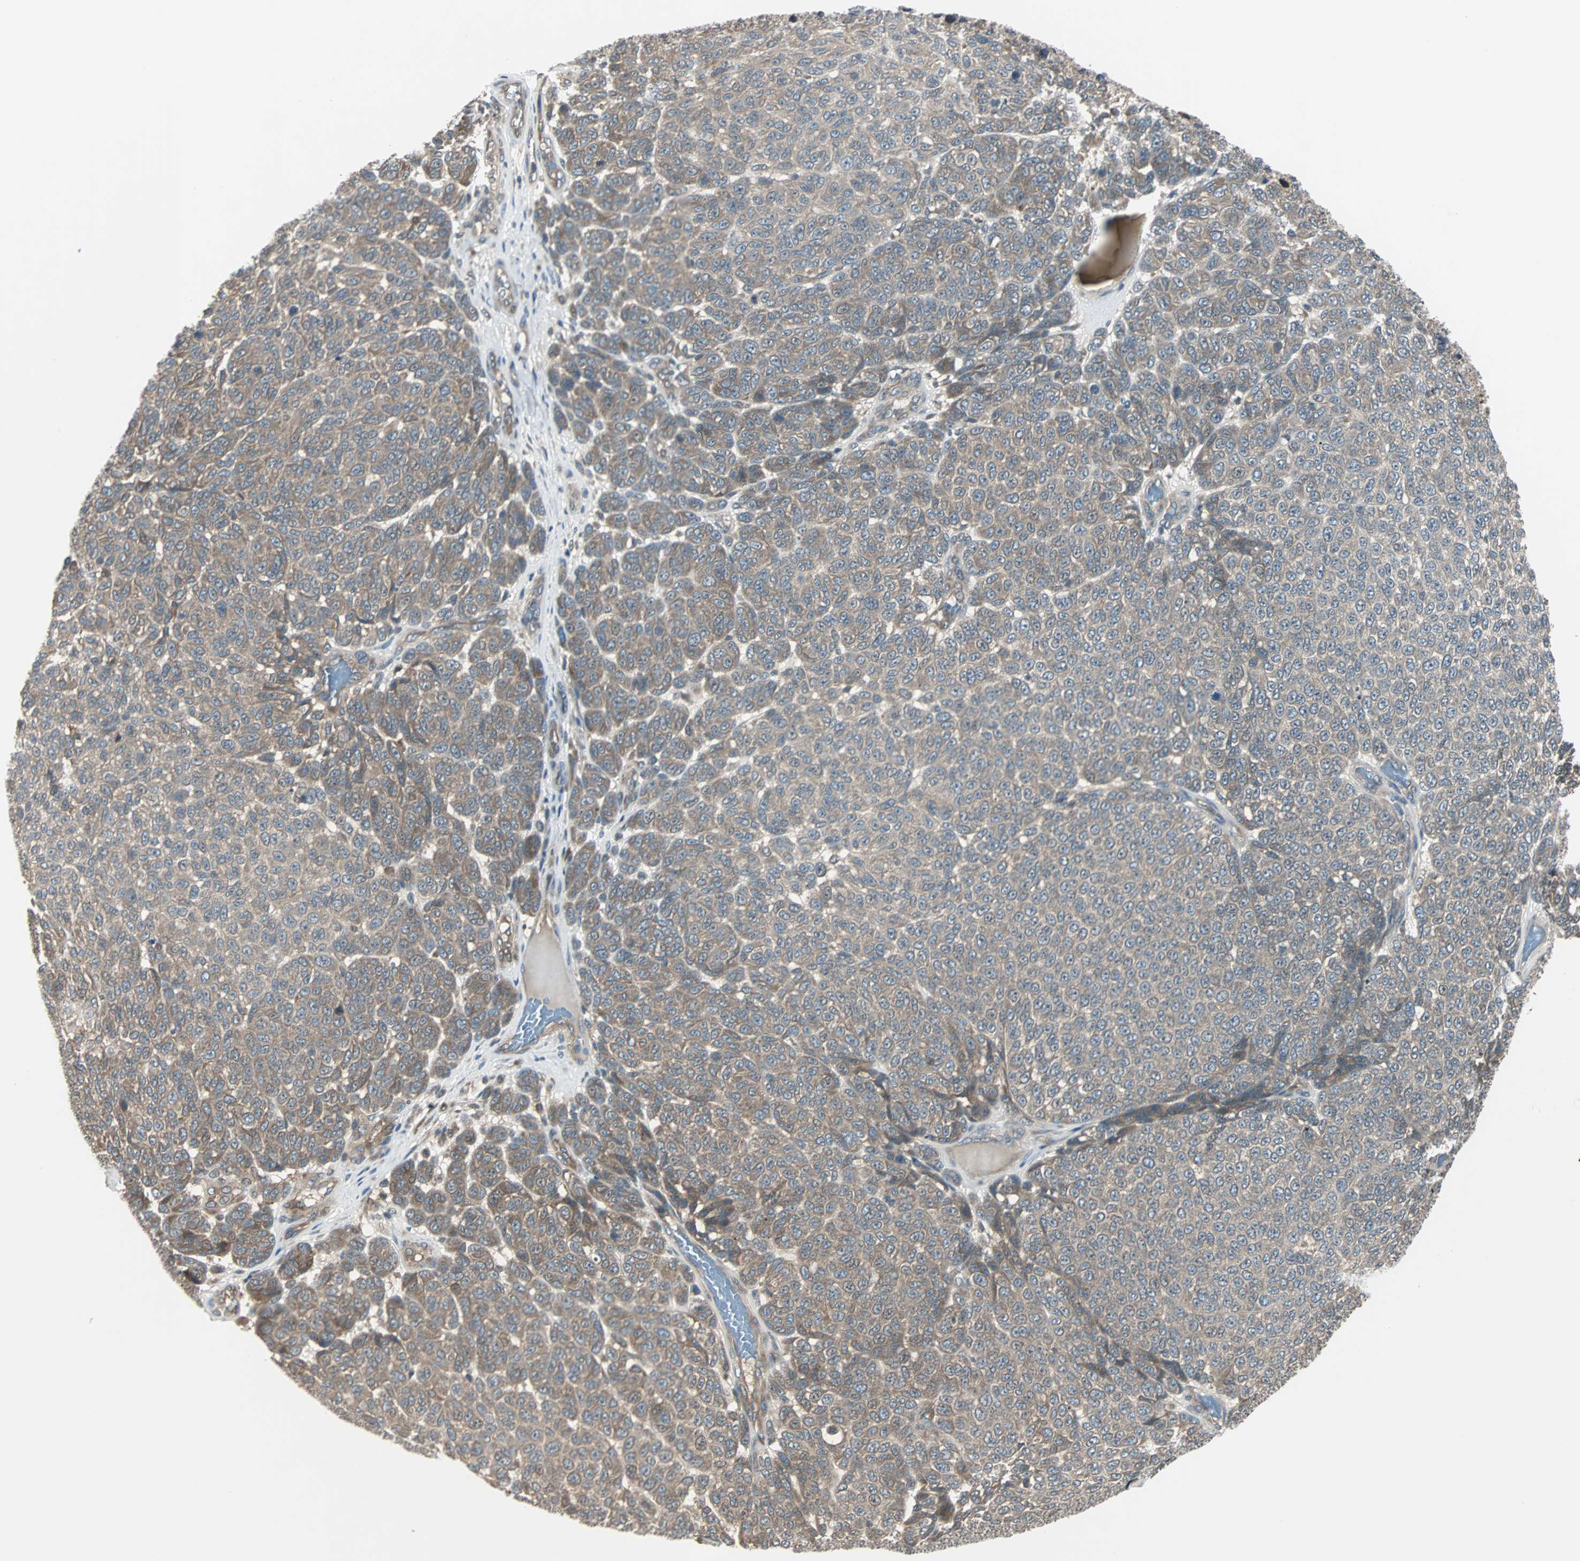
{"staining": {"intensity": "moderate", "quantity": ">75%", "location": "cytoplasmic/membranous"}, "tissue": "melanoma", "cell_type": "Tumor cells", "image_type": "cancer", "snomed": [{"axis": "morphology", "description": "Malignant melanoma, NOS"}, {"axis": "topography", "description": "Skin"}], "caption": "Immunohistochemistry (IHC) micrograph of melanoma stained for a protein (brown), which shows medium levels of moderate cytoplasmic/membranous expression in about >75% of tumor cells.", "gene": "ARF1", "patient": {"sex": "male", "age": 59}}